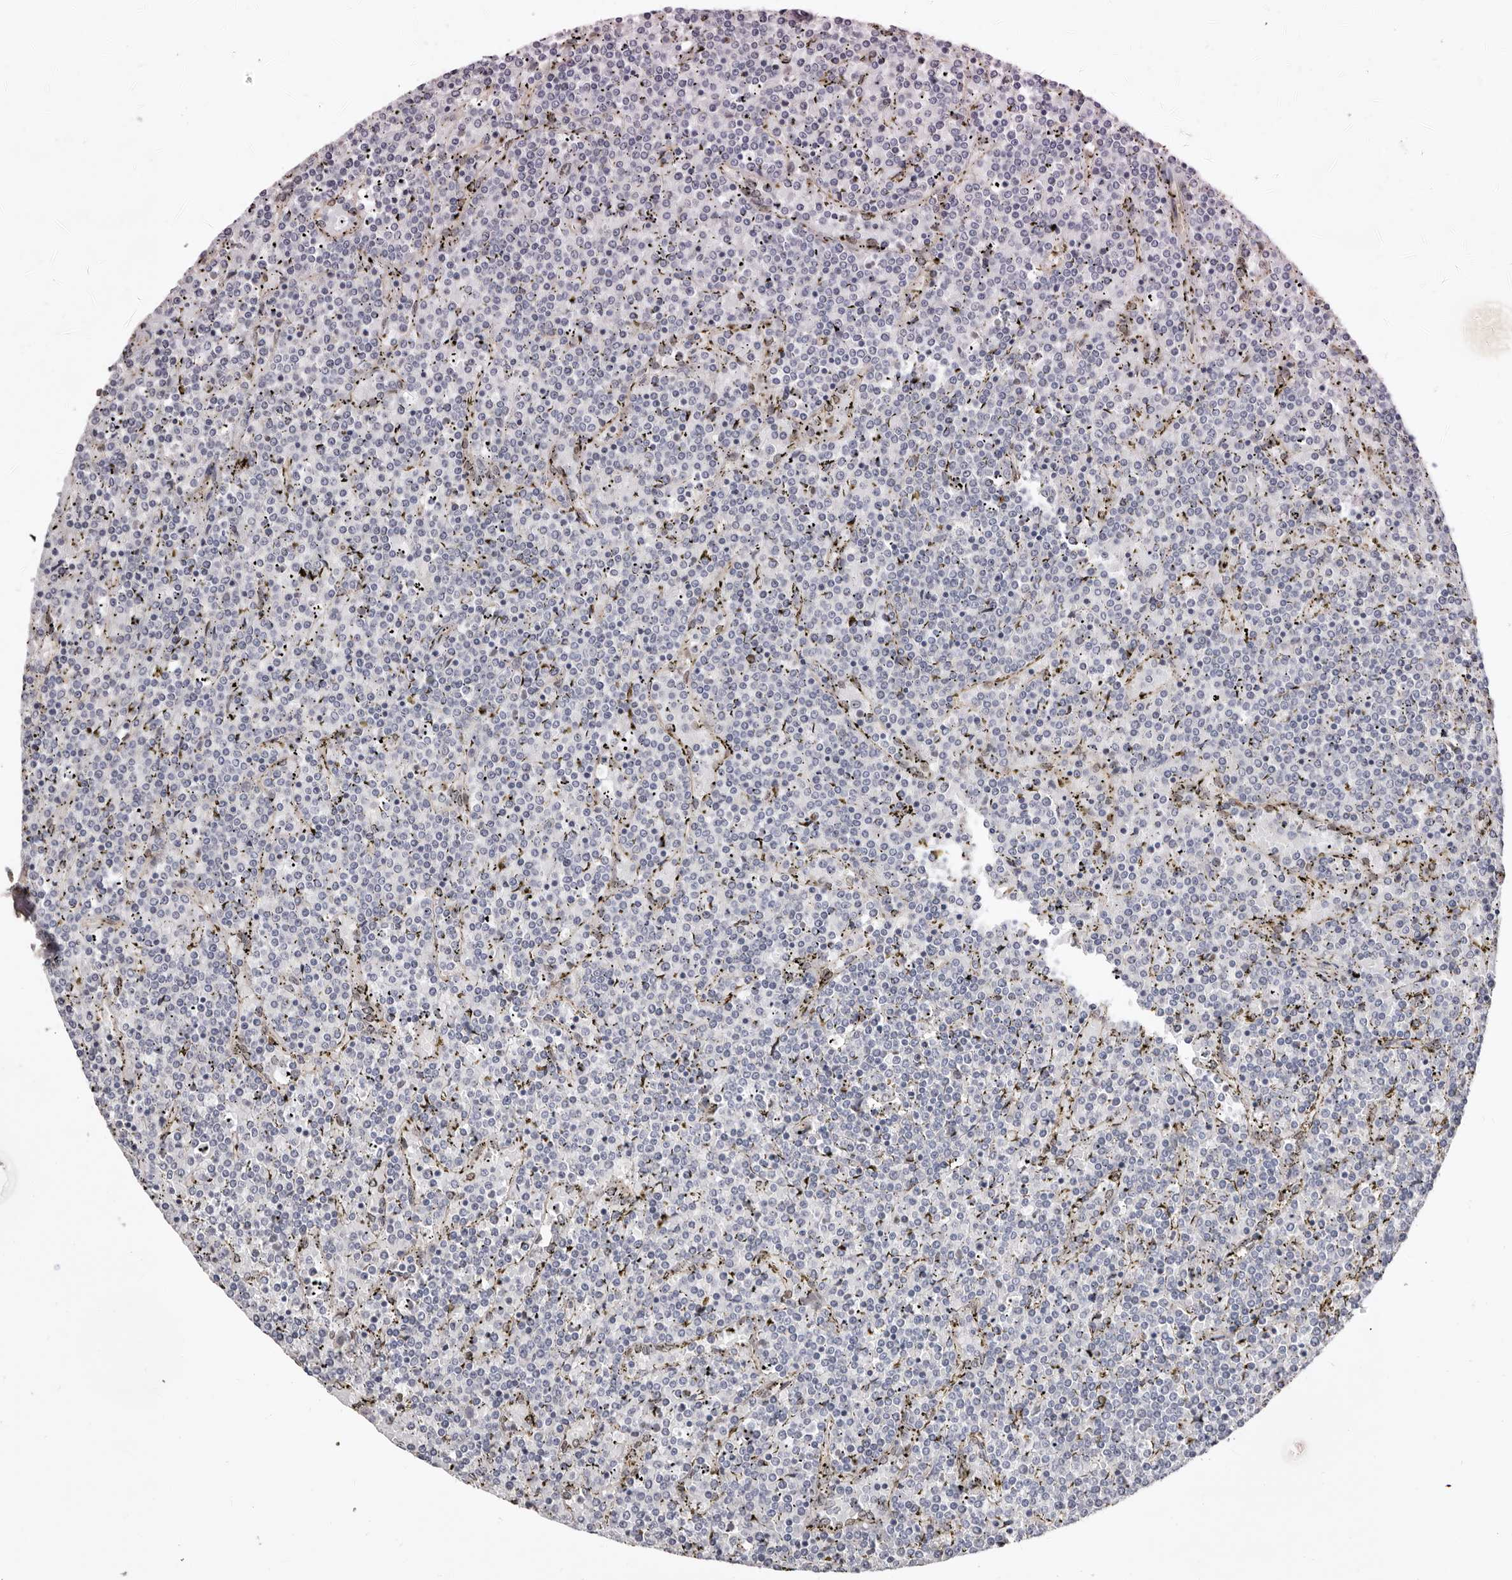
{"staining": {"intensity": "negative", "quantity": "none", "location": "none"}, "tissue": "lymphoma", "cell_type": "Tumor cells", "image_type": "cancer", "snomed": [{"axis": "morphology", "description": "Malignant lymphoma, non-Hodgkin's type, Low grade"}, {"axis": "topography", "description": "Spleen"}], "caption": "This histopathology image is of malignant lymphoma, non-Hodgkin's type (low-grade) stained with IHC to label a protein in brown with the nuclei are counter-stained blue. There is no expression in tumor cells.", "gene": "KHDRBS2", "patient": {"sex": "female", "age": 19}}